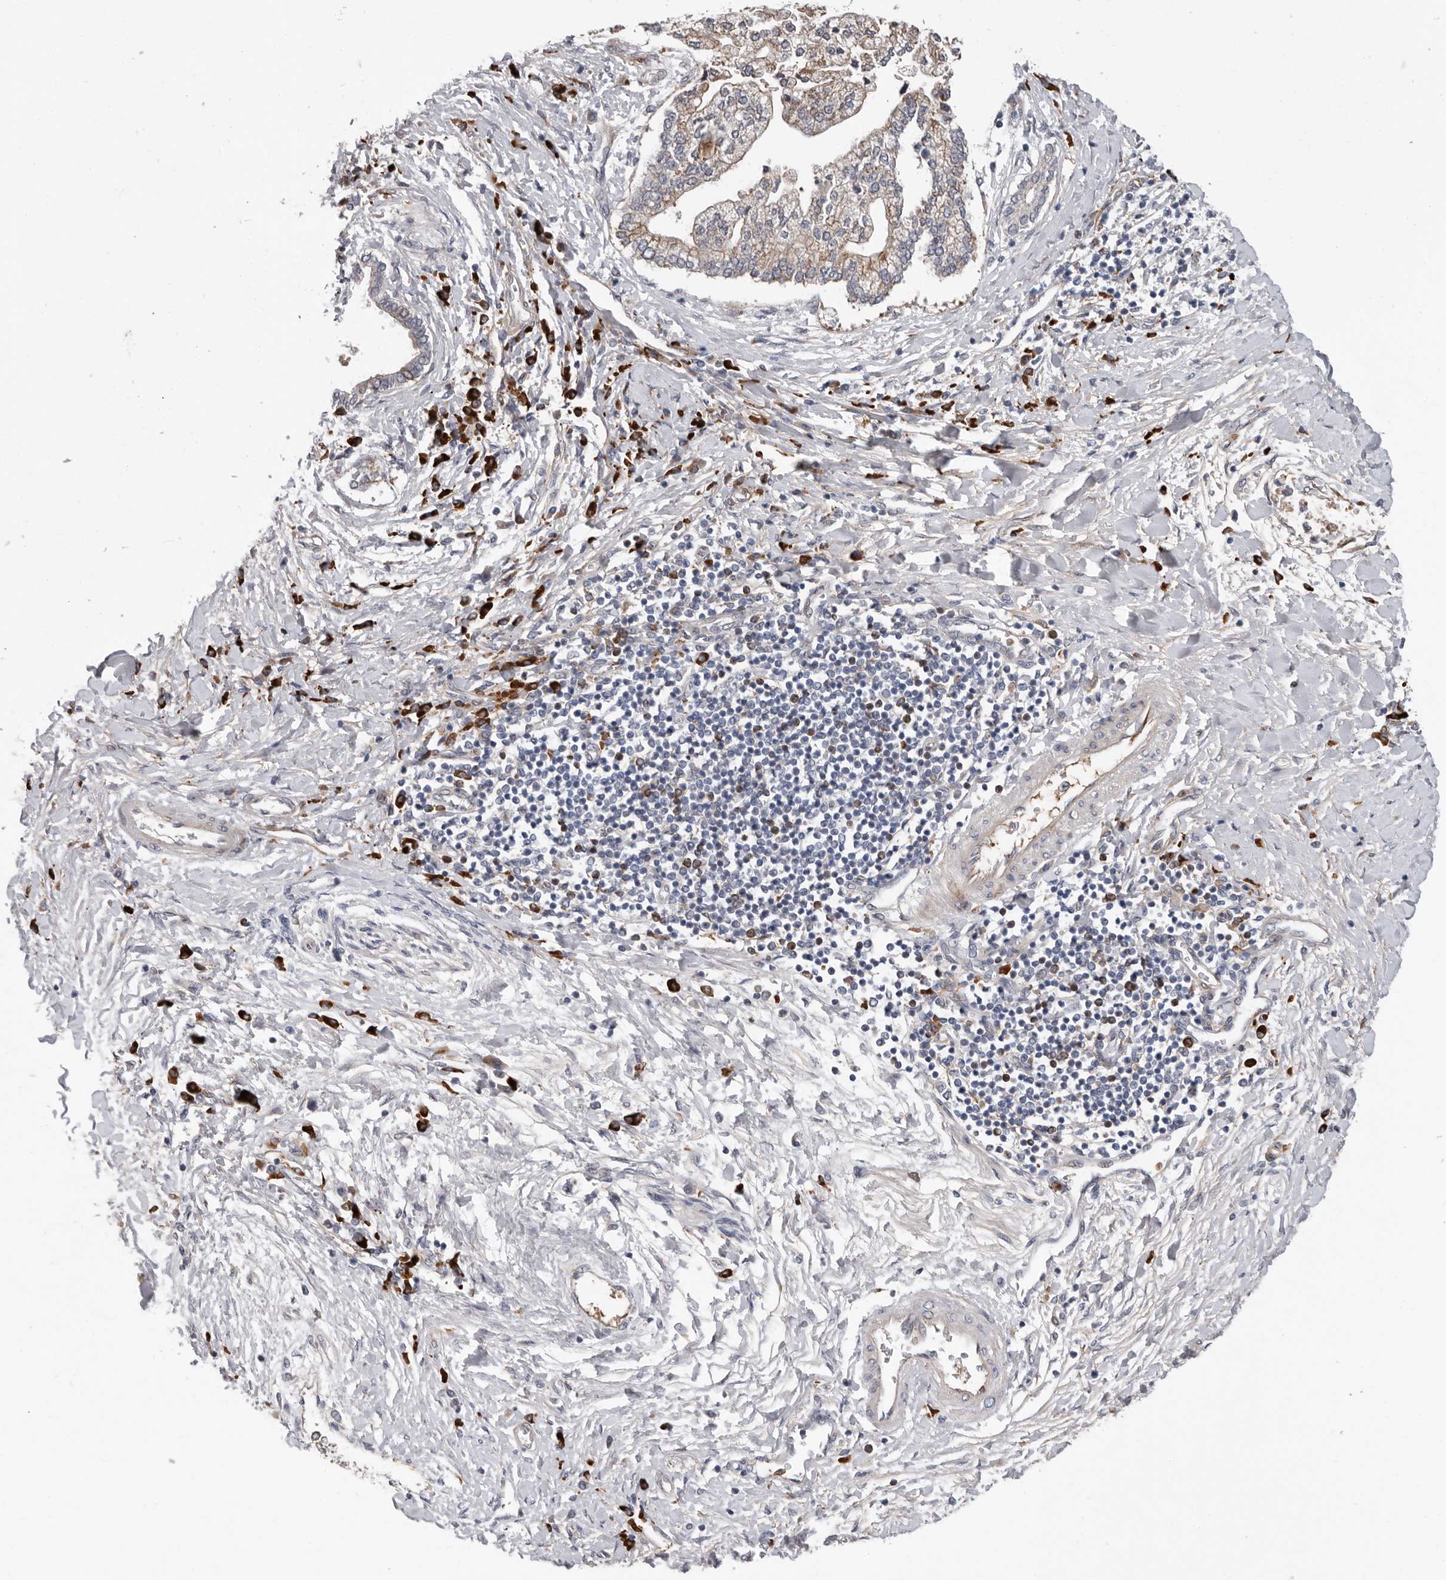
{"staining": {"intensity": "moderate", "quantity": ">75%", "location": "cytoplasmic/membranous"}, "tissue": "liver cancer", "cell_type": "Tumor cells", "image_type": "cancer", "snomed": [{"axis": "morphology", "description": "Cholangiocarcinoma"}, {"axis": "topography", "description": "Liver"}], "caption": "High-power microscopy captured an IHC micrograph of cholangiocarcinoma (liver), revealing moderate cytoplasmic/membranous staining in about >75% of tumor cells.", "gene": "ATXN3L", "patient": {"sex": "male", "age": 50}}